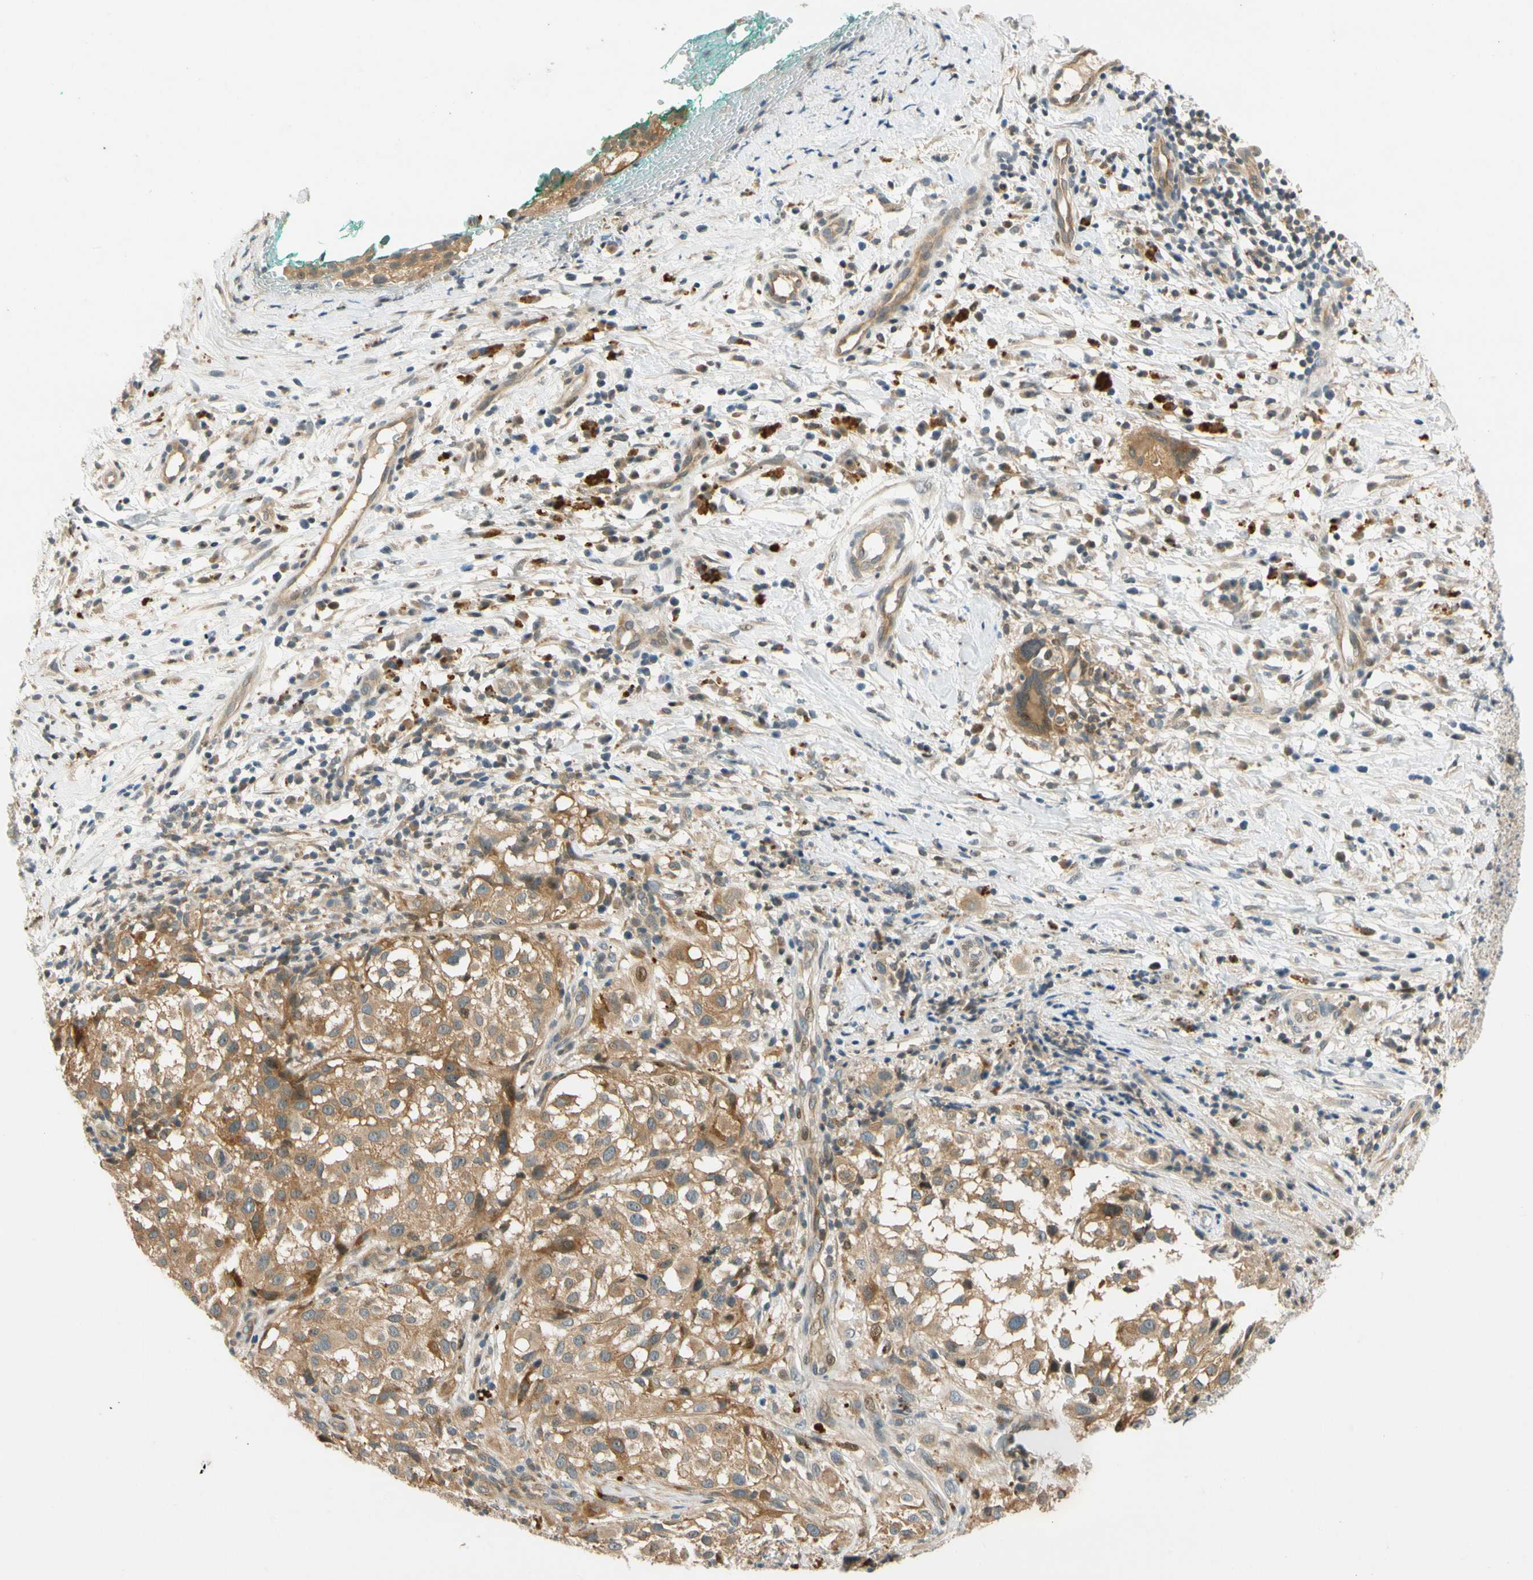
{"staining": {"intensity": "weak", "quantity": ">75%", "location": "cytoplasmic/membranous"}, "tissue": "melanoma", "cell_type": "Tumor cells", "image_type": "cancer", "snomed": [{"axis": "morphology", "description": "Necrosis, NOS"}, {"axis": "morphology", "description": "Malignant melanoma, NOS"}, {"axis": "topography", "description": "Skin"}], "caption": "Tumor cells display low levels of weak cytoplasmic/membranous staining in approximately >75% of cells in malignant melanoma.", "gene": "GATD1", "patient": {"sex": "female", "age": 87}}